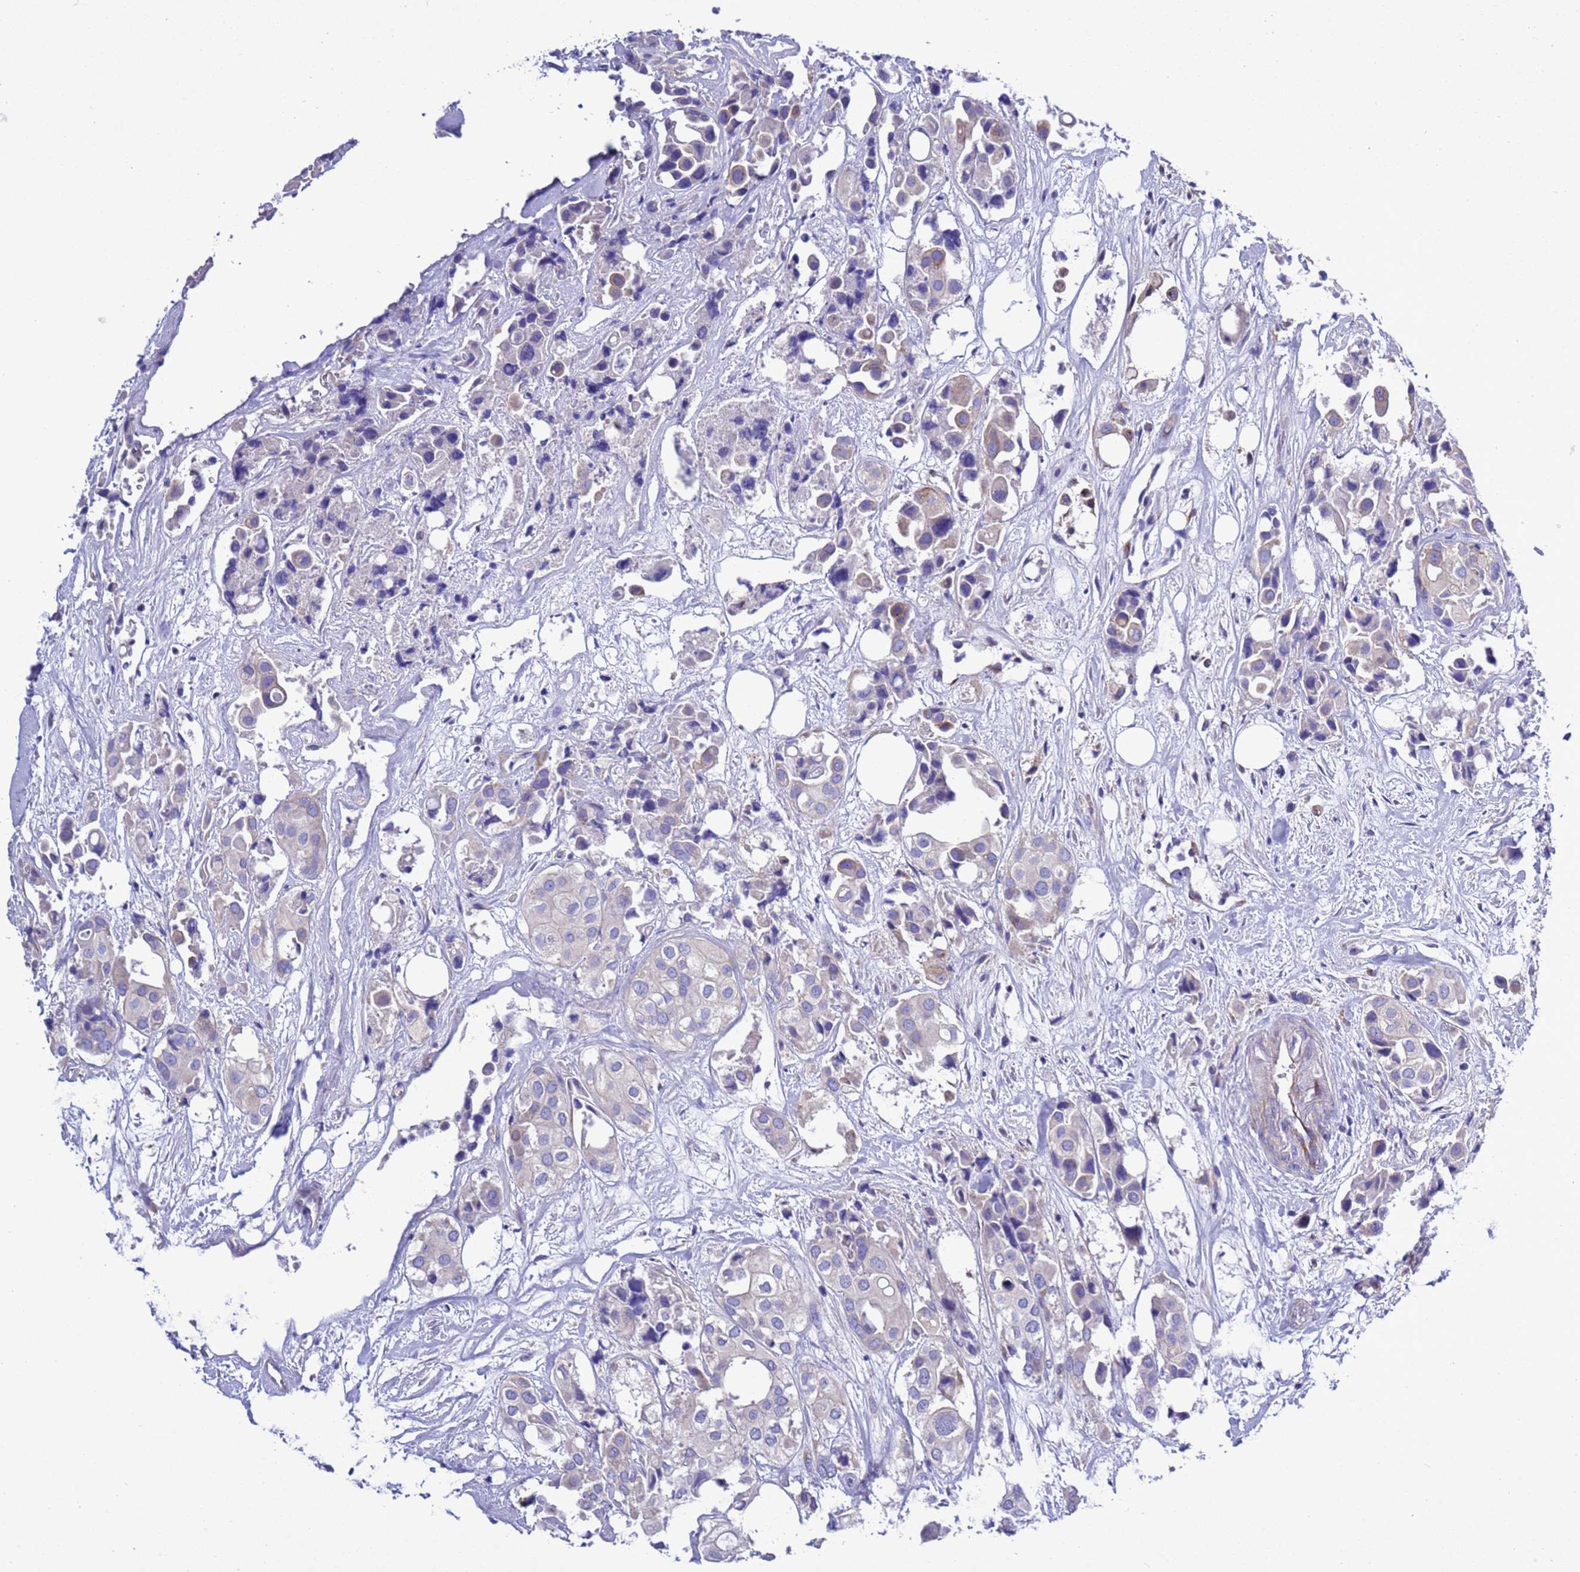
{"staining": {"intensity": "weak", "quantity": "<25%", "location": "cytoplasmic/membranous"}, "tissue": "urothelial cancer", "cell_type": "Tumor cells", "image_type": "cancer", "snomed": [{"axis": "morphology", "description": "Urothelial carcinoma, High grade"}, {"axis": "topography", "description": "Urinary bladder"}], "caption": "Tumor cells are negative for protein expression in human urothelial cancer.", "gene": "KICS2", "patient": {"sex": "male", "age": 64}}